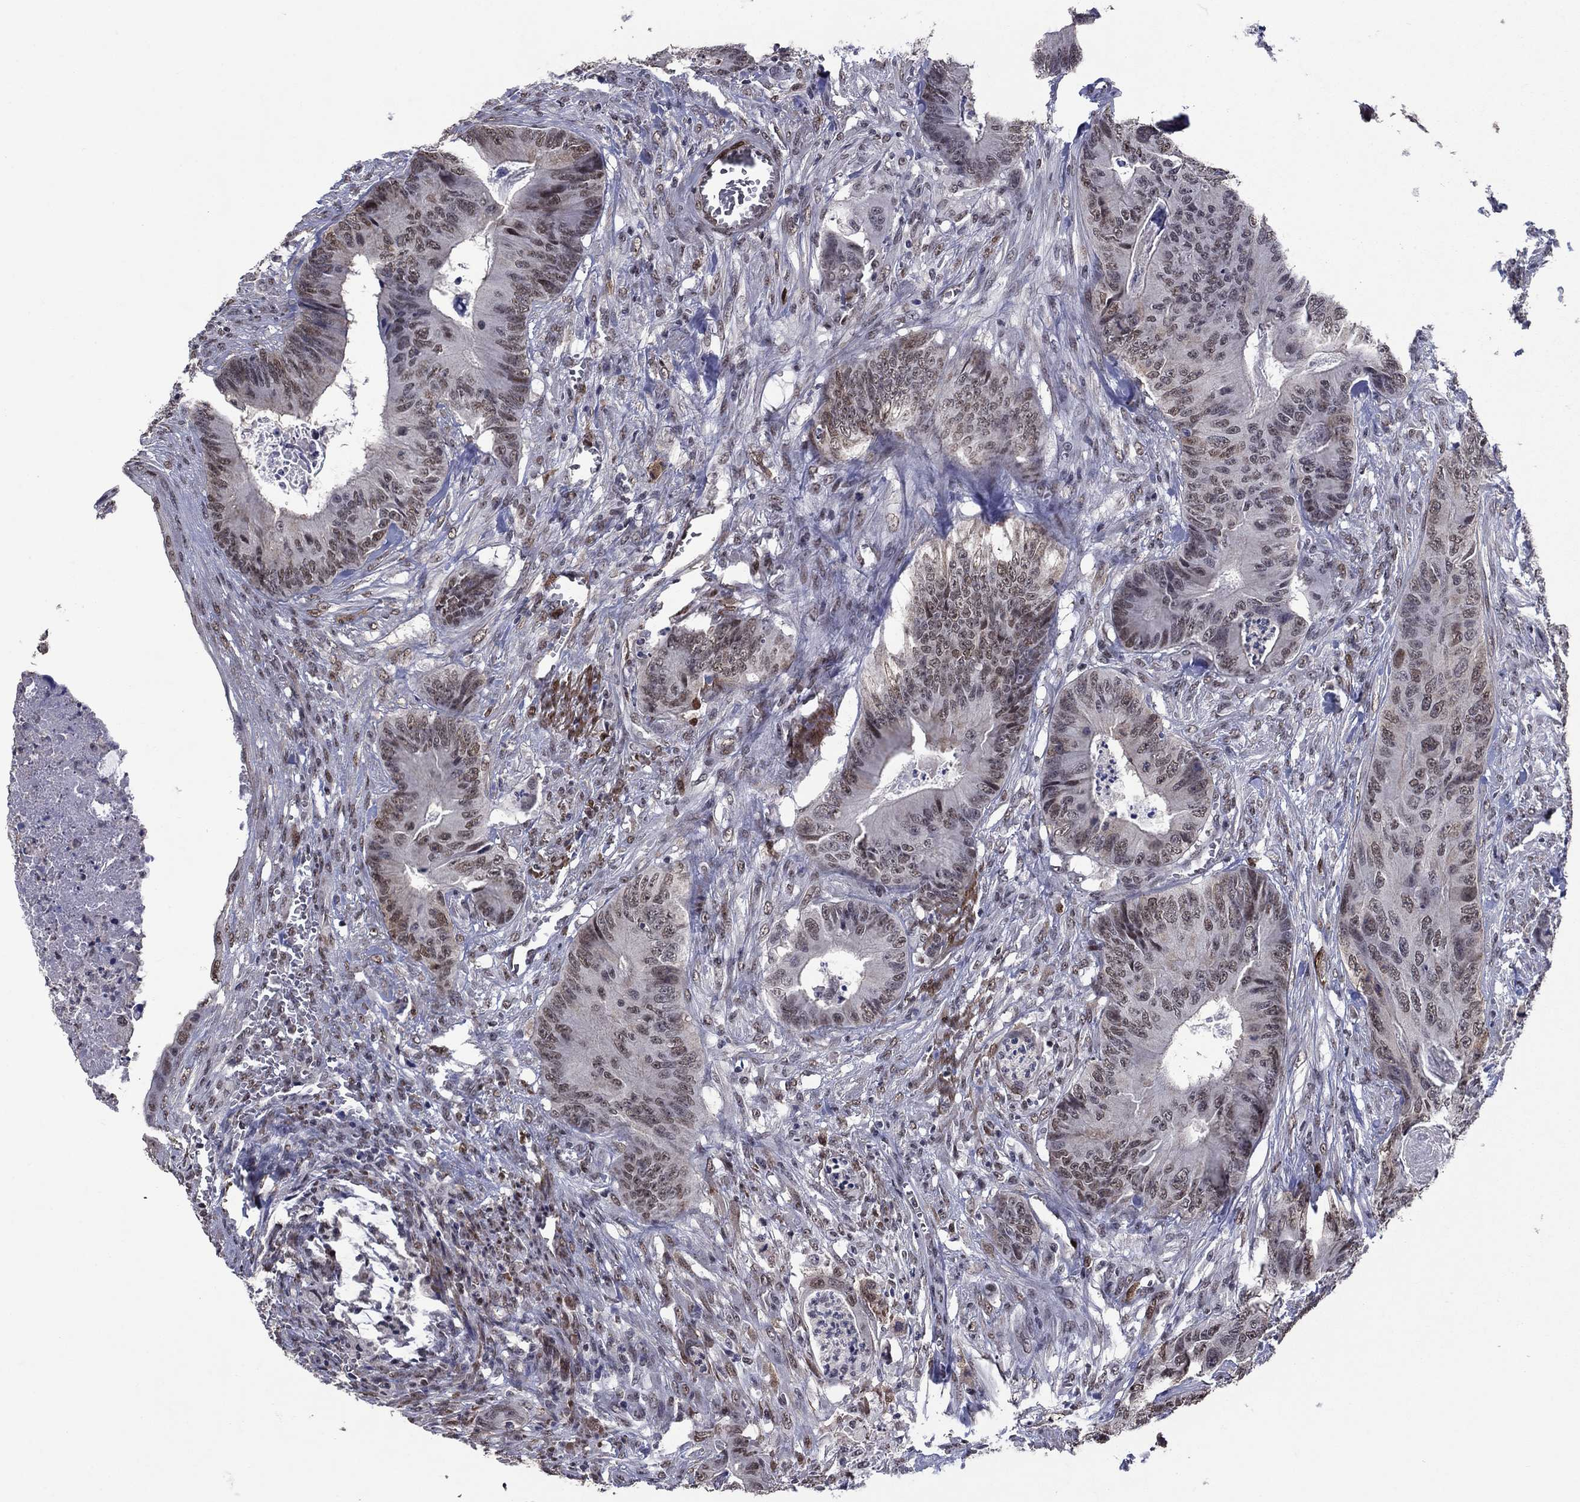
{"staining": {"intensity": "weak", "quantity": "25%-75%", "location": "nuclear"}, "tissue": "colorectal cancer", "cell_type": "Tumor cells", "image_type": "cancer", "snomed": [{"axis": "morphology", "description": "Adenocarcinoma, NOS"}, {"axis": "topography", "description": "Colon"}], "caption": "Protein analysis of colorectal cancer tissue exhibits weak nuclear positivity in about 25%-75% of tumor cells.", "gene": "TYMS", "patient": {"sex": "male", "age": 84}}